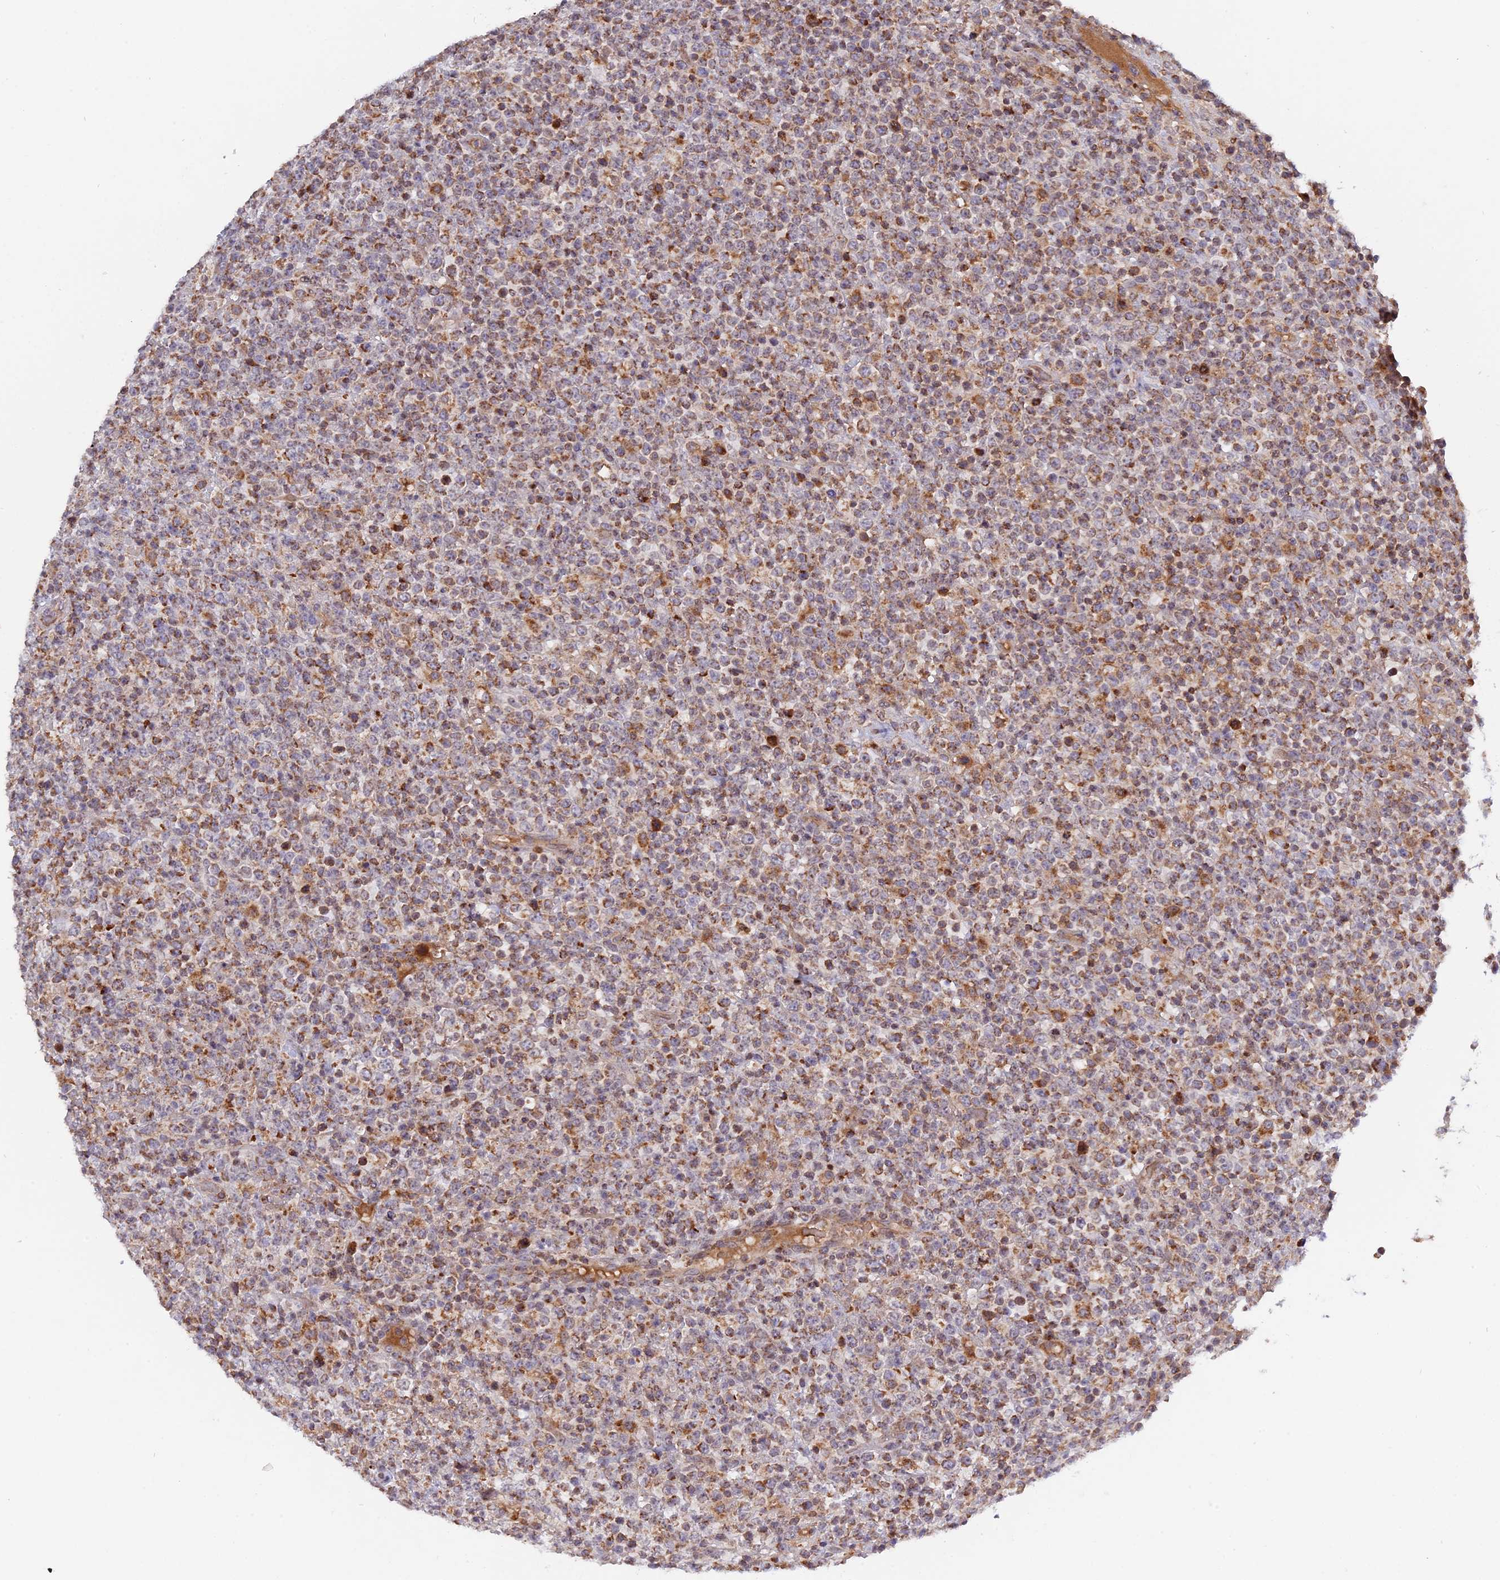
{"staining": {"intensity": "moderate", "quantity": "25%-75%", "location": "cytoplasmic/membranous"}, "tissue": "lymphoma", "cell_type": "Tumor cells", "image_type": "cancer", "snomed": [{"axis": "morphology", "description": "Malignant lymphoma, non-Hodgkin's type, High grade"}, {"axis": "topography", "description": "Colon"}], "caption": "Protein expression analysis of human malignant lymphoma, non-Hodgkin's type (high-grade) reveals moderate cytoplasmic/membranous staining in about 25%-75% of tumor cells.", "gene": "MPV17L", "patient": {"sex": "female", "age": 53}}